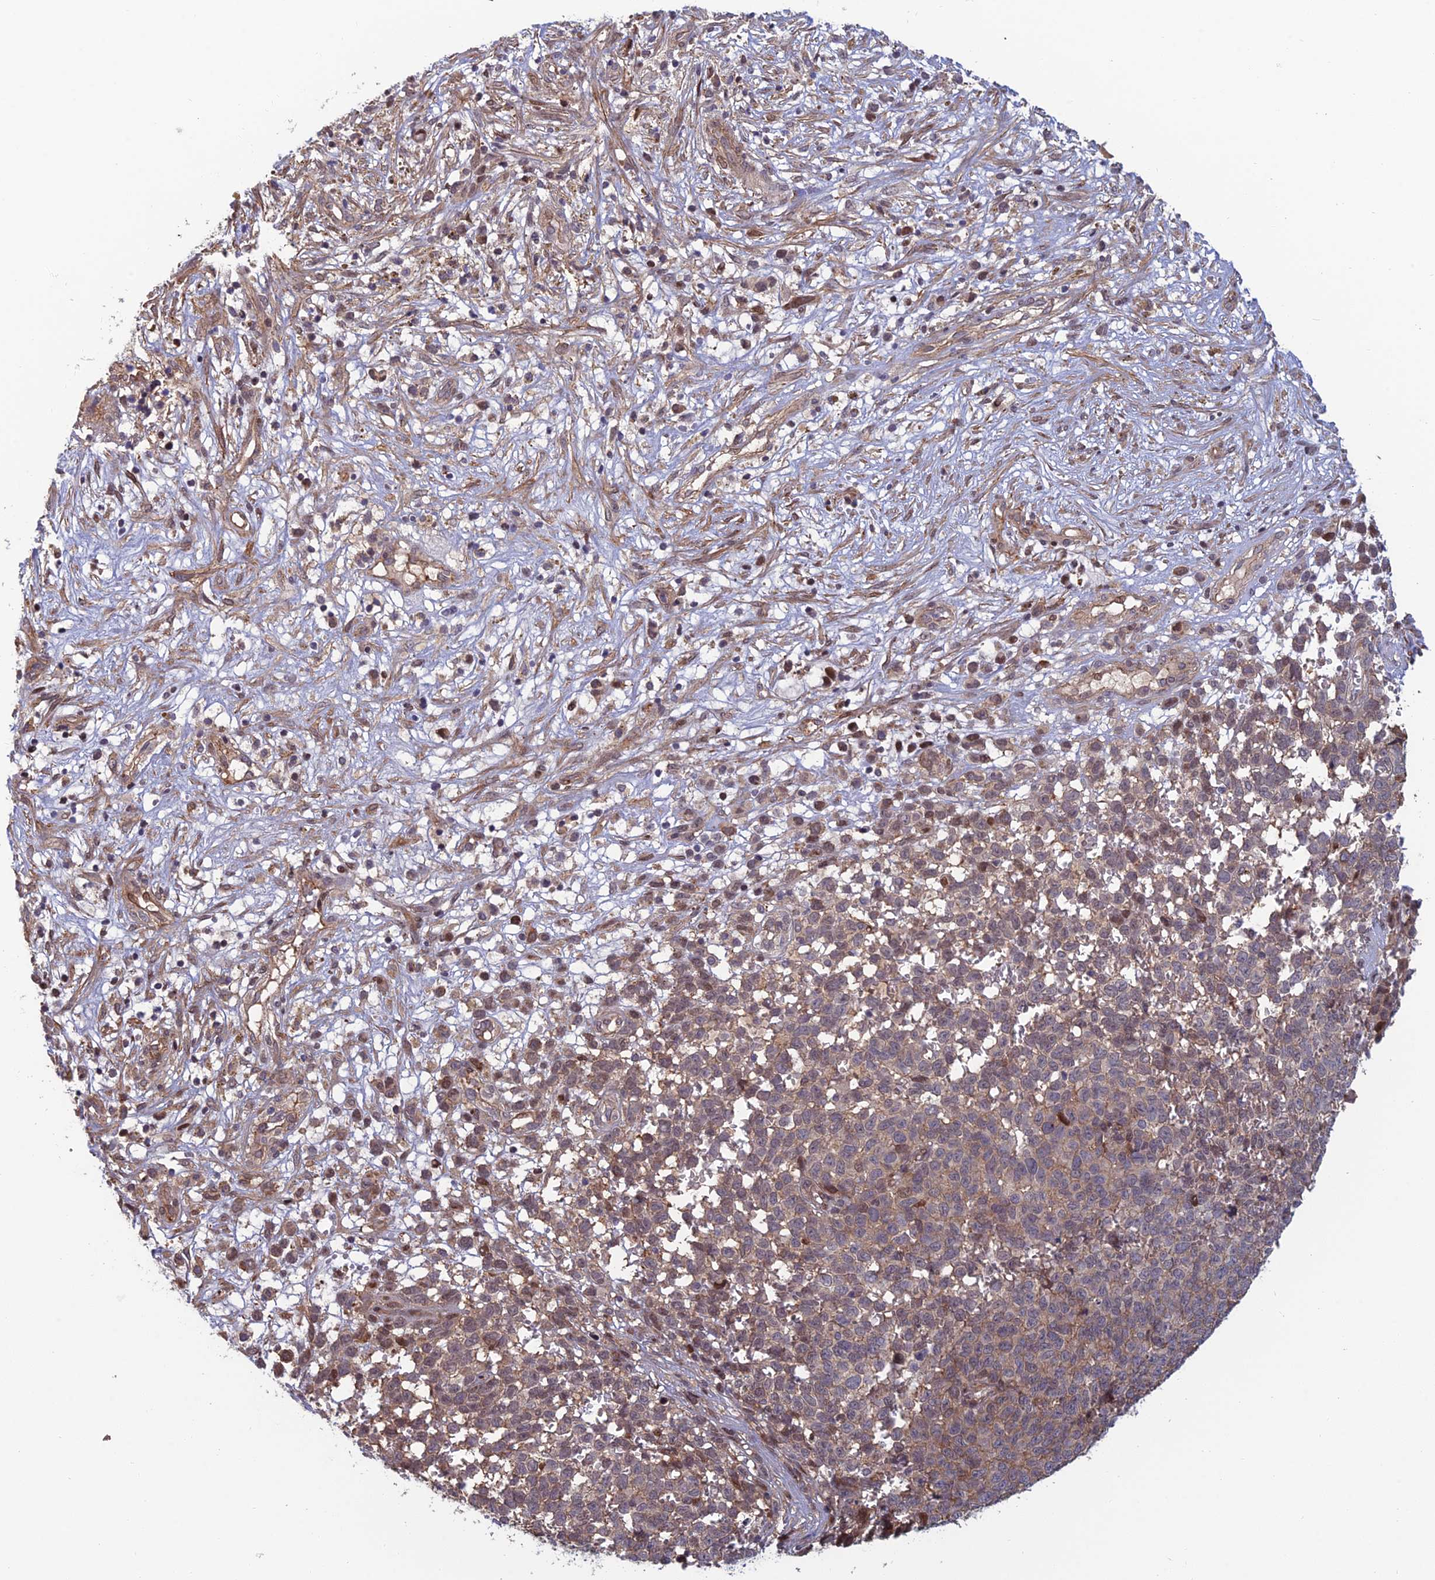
{"staining": {"intensity": "moderate", "quantity": "<25%", "location": "nuclear"}, "tissue": "melanoma", "cell_type": "Tumor cells", "image_type": "cancer", "snomed": [{"axis": "morphology", "description": "Malignant melanoma, NOS"}, {"axis": "topography", "description": "Nose, NOS"}], "caption": "Malignant melanoma tissue exhibits moderate nuclear expression in approximately <25% of tumor cells", "gene": "CCDC183", "patient": {"sex": "female", "age": 48}}